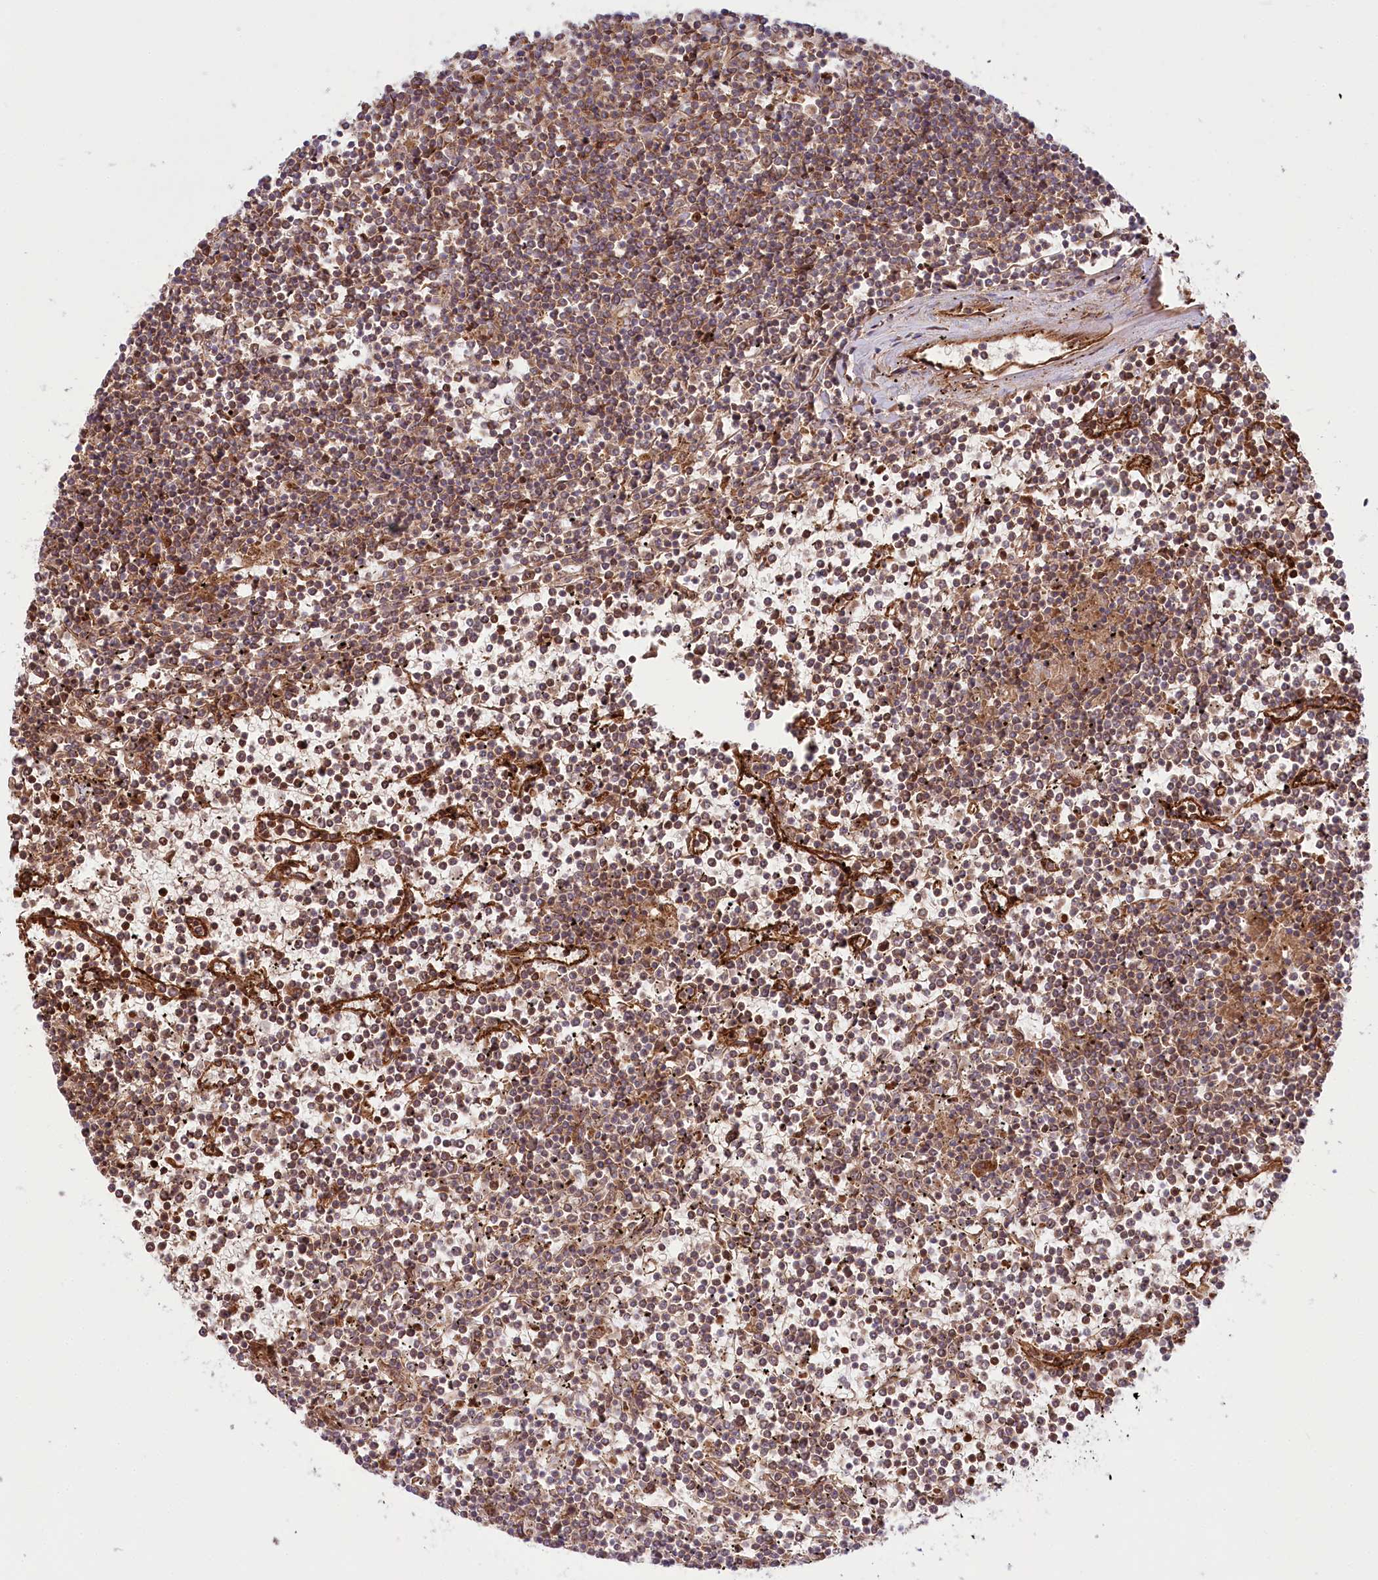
{"staining": {"intensity": "moderate", "quantity": ">75%", "location": "cytoplasmic/membranous,nuclear"}, "tissue": "lymphoma", "cell_type": "Tumor cells", "image_type": "cancer", "snomed": [{"axis": "morphology", "description": "Malignant lymphoma, non-Hodgkin's type, Low grade"}, {"axis": "topography", "description": "Spleen"}], "caption": "Protein staining of lymphoma tissue demonstrates moderate cytoplasmic/membranous and nuclear expression in about >75% of tumor cells.", "gene": "COMMD3", "patient": {"sex": "female", "age": 19}}